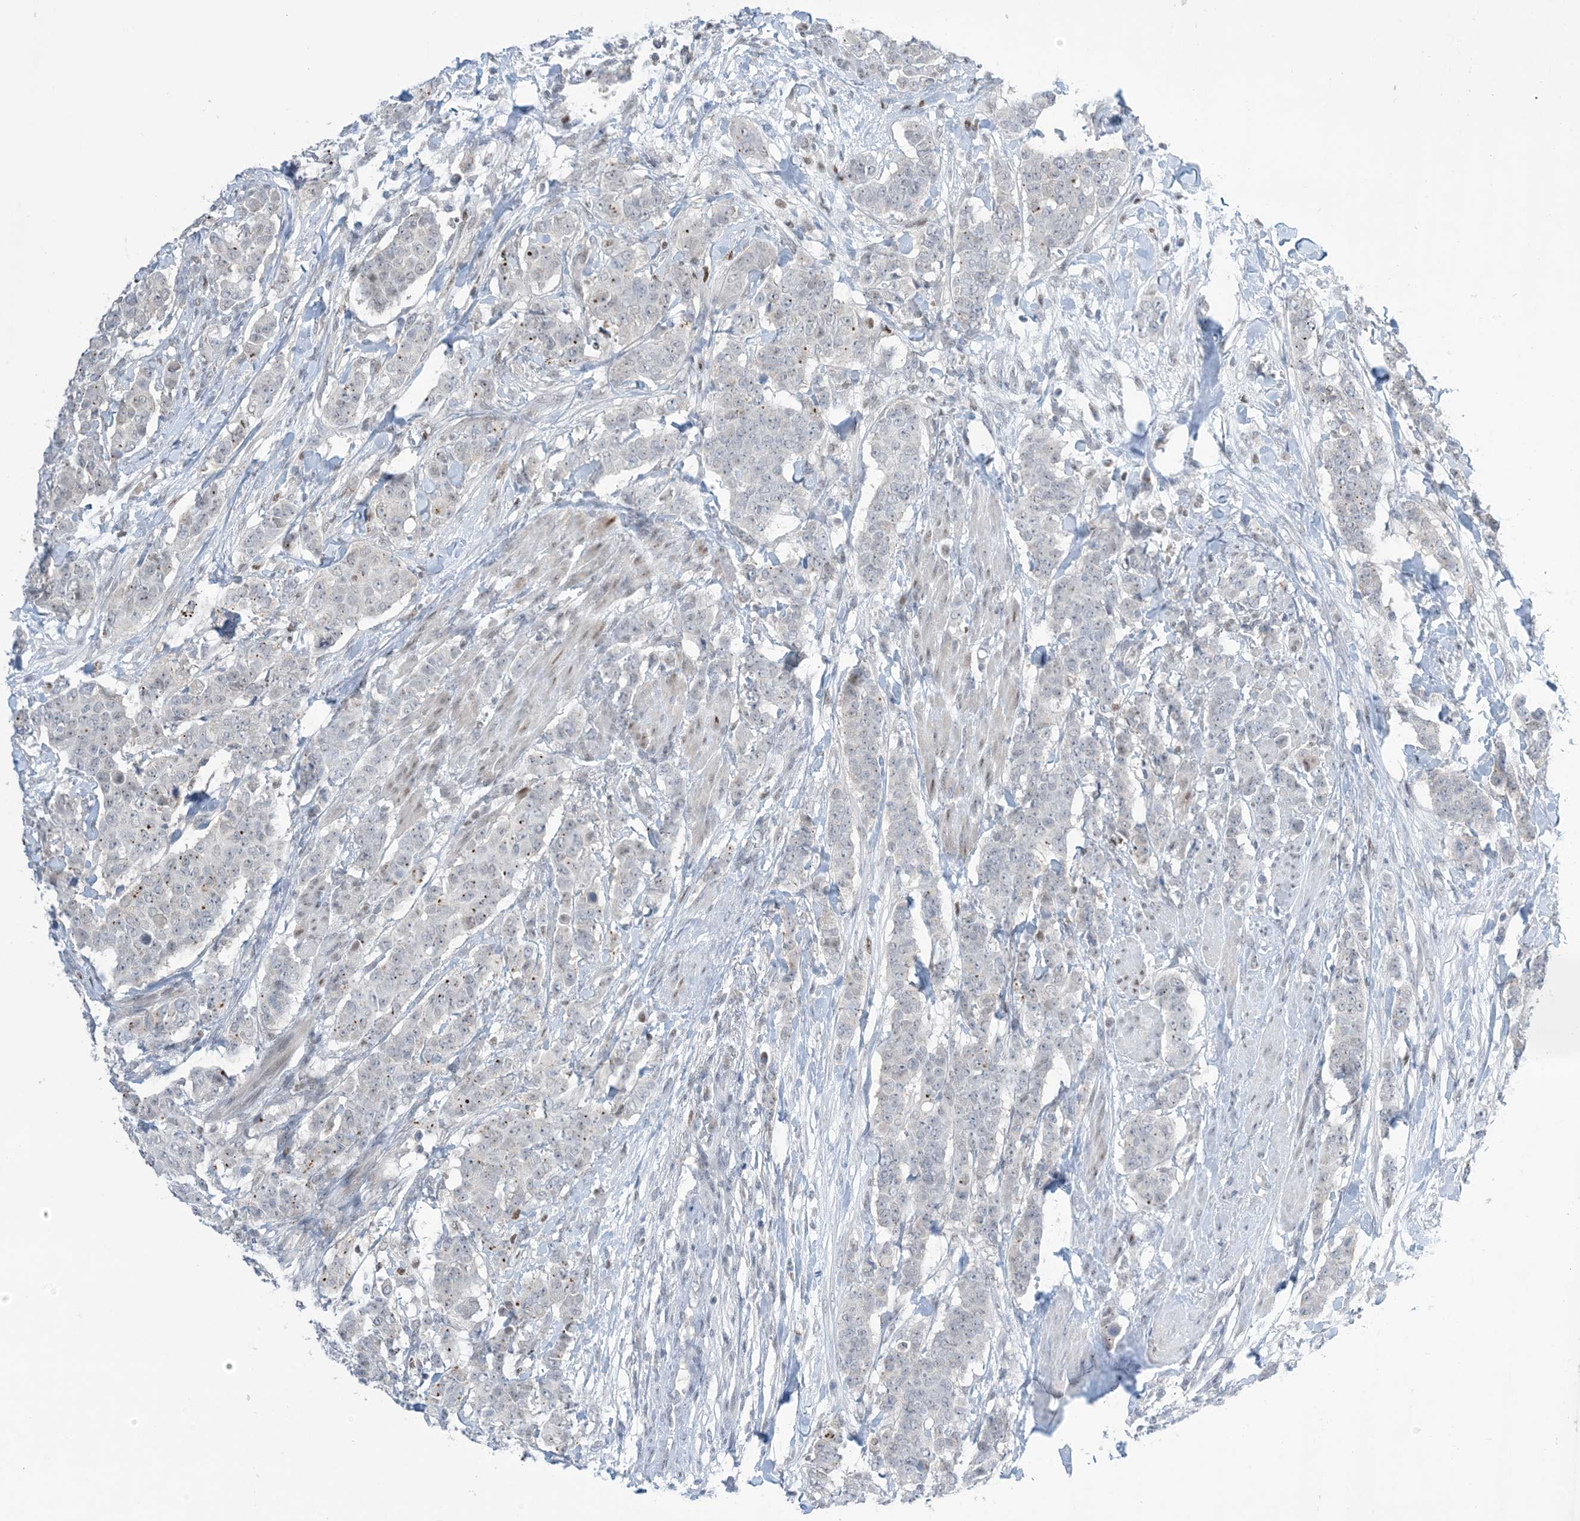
{"staining": {"intensity": "negative", "quantity": "none", "location": "none"}, "tissue": "breast cancer", "cell_type": "Tumor cells", "image_type": "cancer", "snomed": [{"axis": "morphology", "description": "Duct carcinoma"}, {"axis": "topography", "description": "Breast"}], "caption": "IHC of human breast invasive ductal carcinoma demonstrates no staining in tumor cells. Brightfield microscopy of immunohistochemistry (IHC) stained with DAB (3,3'-diaminobenzidine) (brown) and hematoxylin (blue), captured at high magnification.", "gene": "TFPT", "patient": {"sex": "female", "age": 40}}